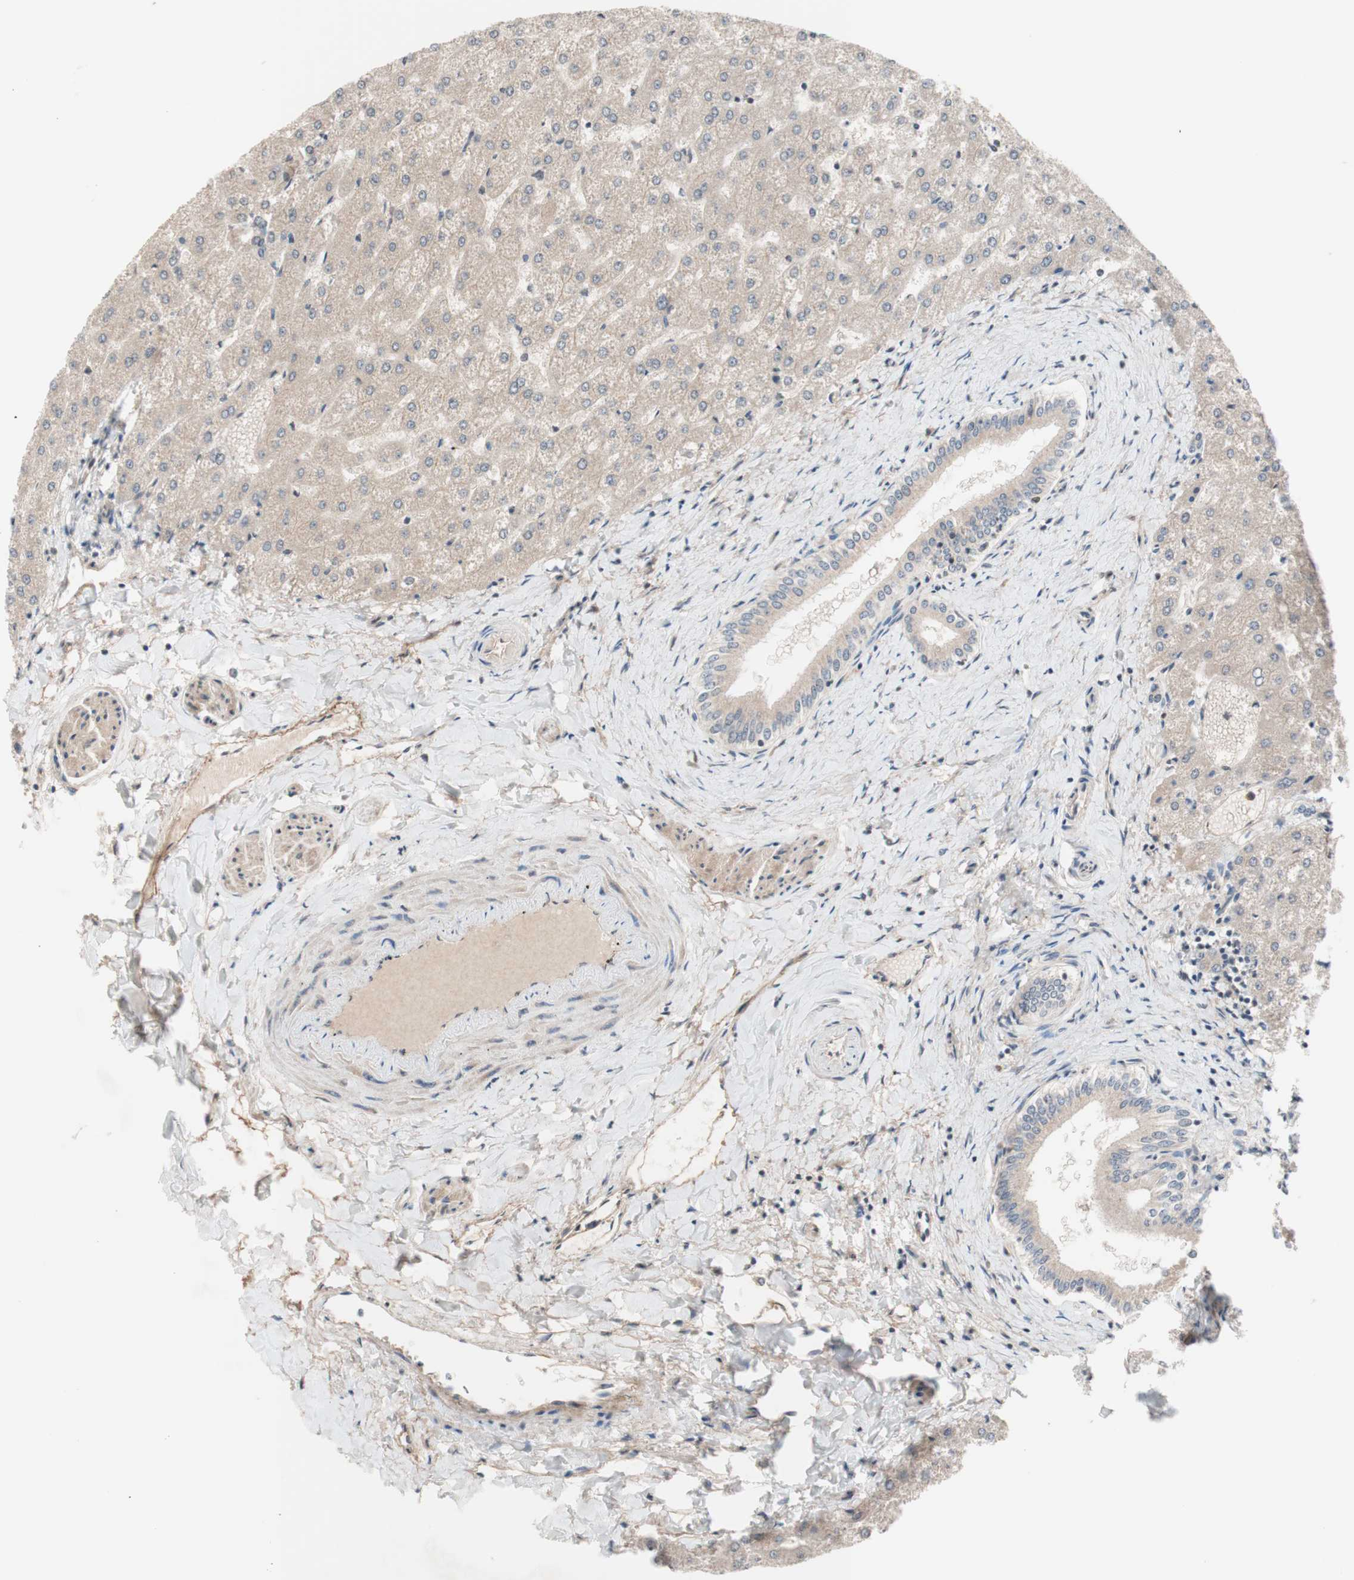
{"staining": {"intensity": "negative", "quantity": "none", "location": "none"}, "tissue": "liver", "cell_type": "Cholangiocytes", "image_type": "normal", "snomed": [{"axis": "morphology", "description": "Normal tissue, NOS"}, {"axis": "topography", "description": "Liver"}], "caption": "IHC of benign liver exhibits no positivity in cholangiocytes.", "gene": "CD55", "patient": {"sex": "female", "age": 32}}